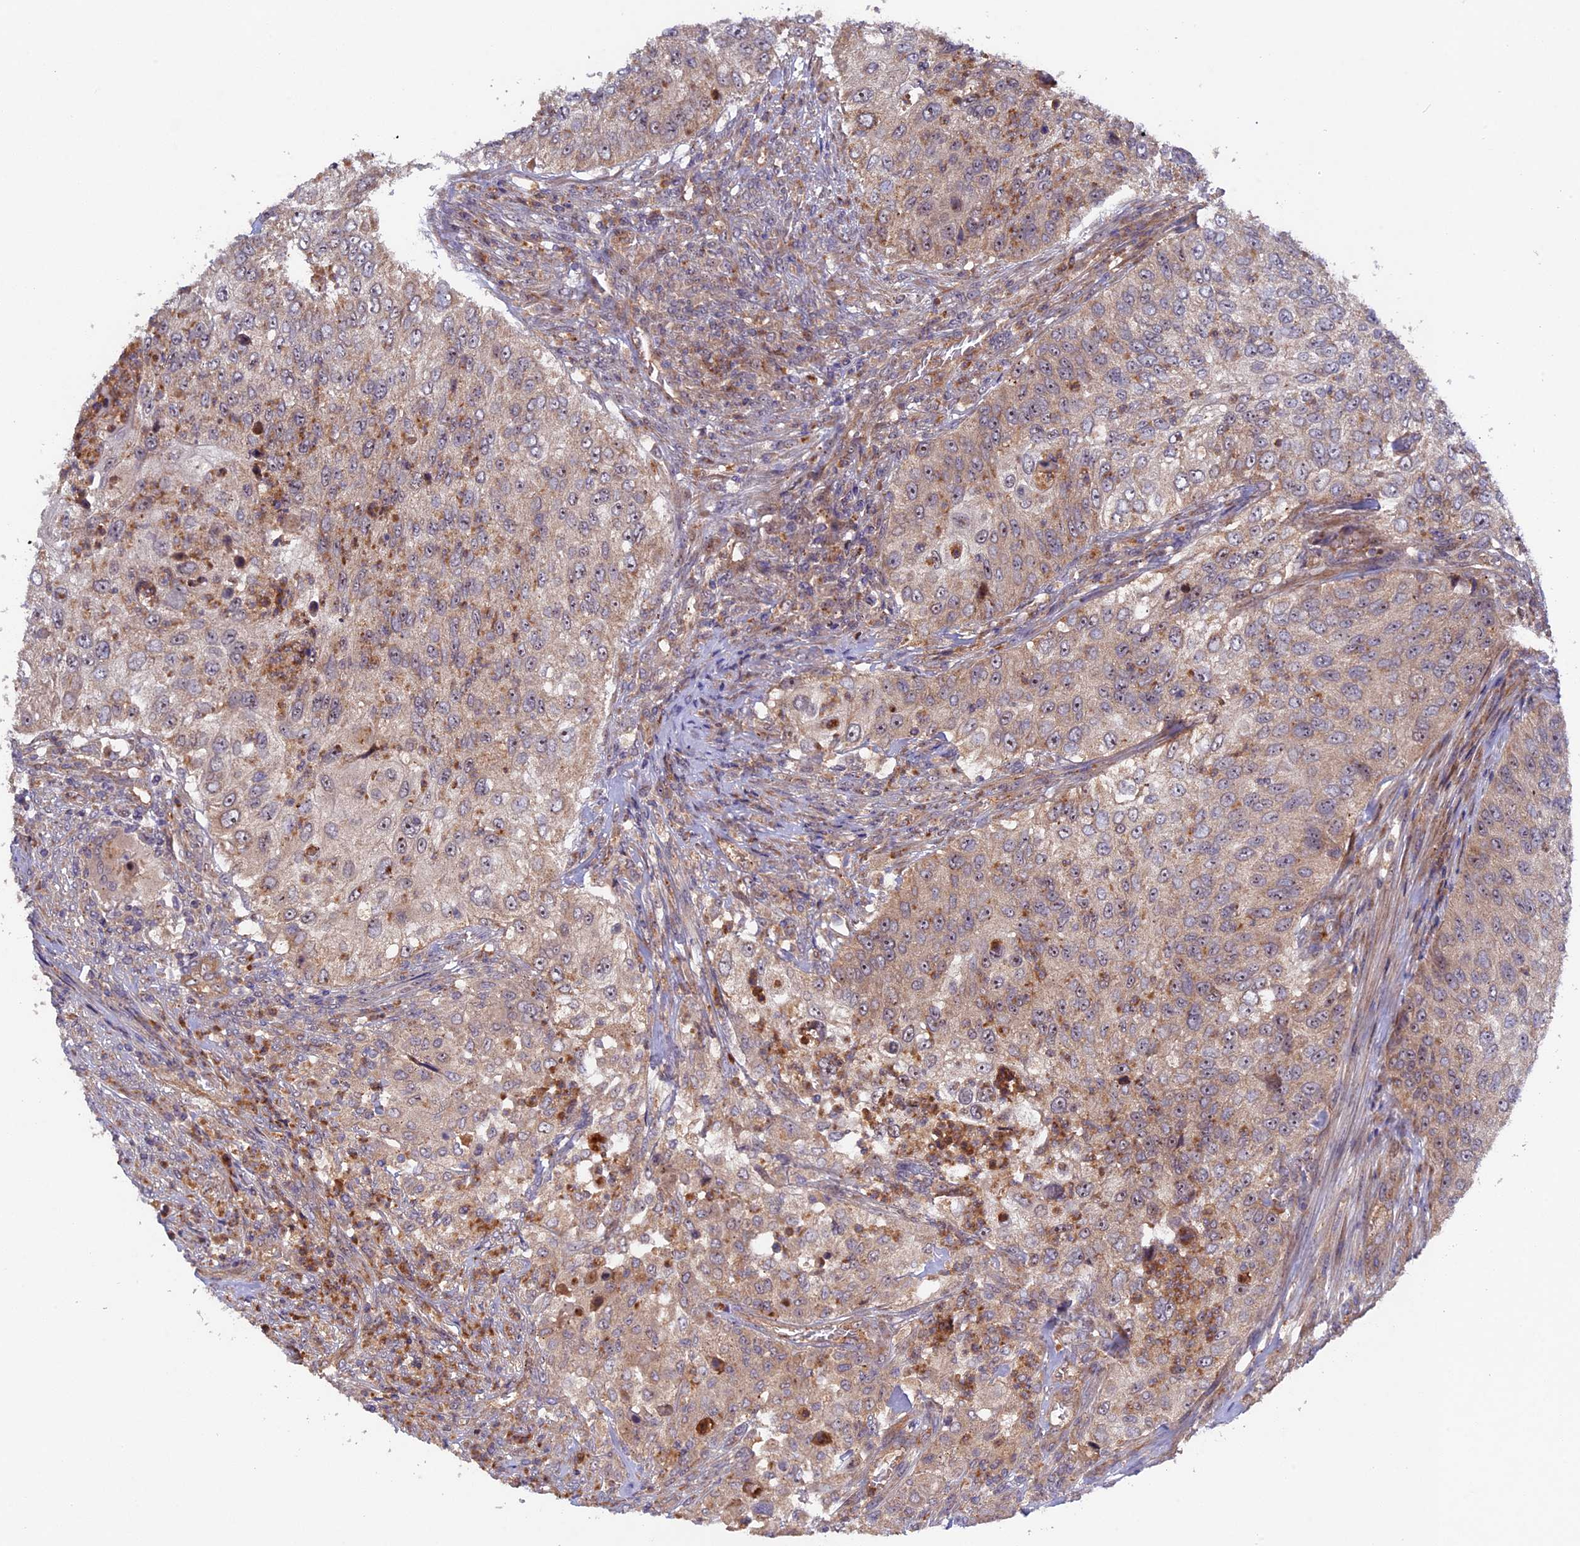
{"staining": {"intensity": "weak", "quantity": "25%-75%", "location": "cytoplasmic/membranous,nuclear"}, "tissue": "urothelial cancer", "cell_type": "Tumor cells", "image_type": "cancer", "snomed": [{"axis": "morphology", "description": "Urothelial carcinoma, High grade"}, {"axis": "topography", "description": "Urinary bladder"}], "caption": "Immunohistochemical staining of human urothelial carcinoma (high-grade) demonstrates weak cytoplasmic/membranous and nuclear protein staining in about 25%-75% of tumor cells. (DAB (3,3'-diaminobenzidine) IHC, brown staining for protein, blue staining for nuclei).", "gene": "FERMT1", "patient": {"sex": "female", "age": 60}}